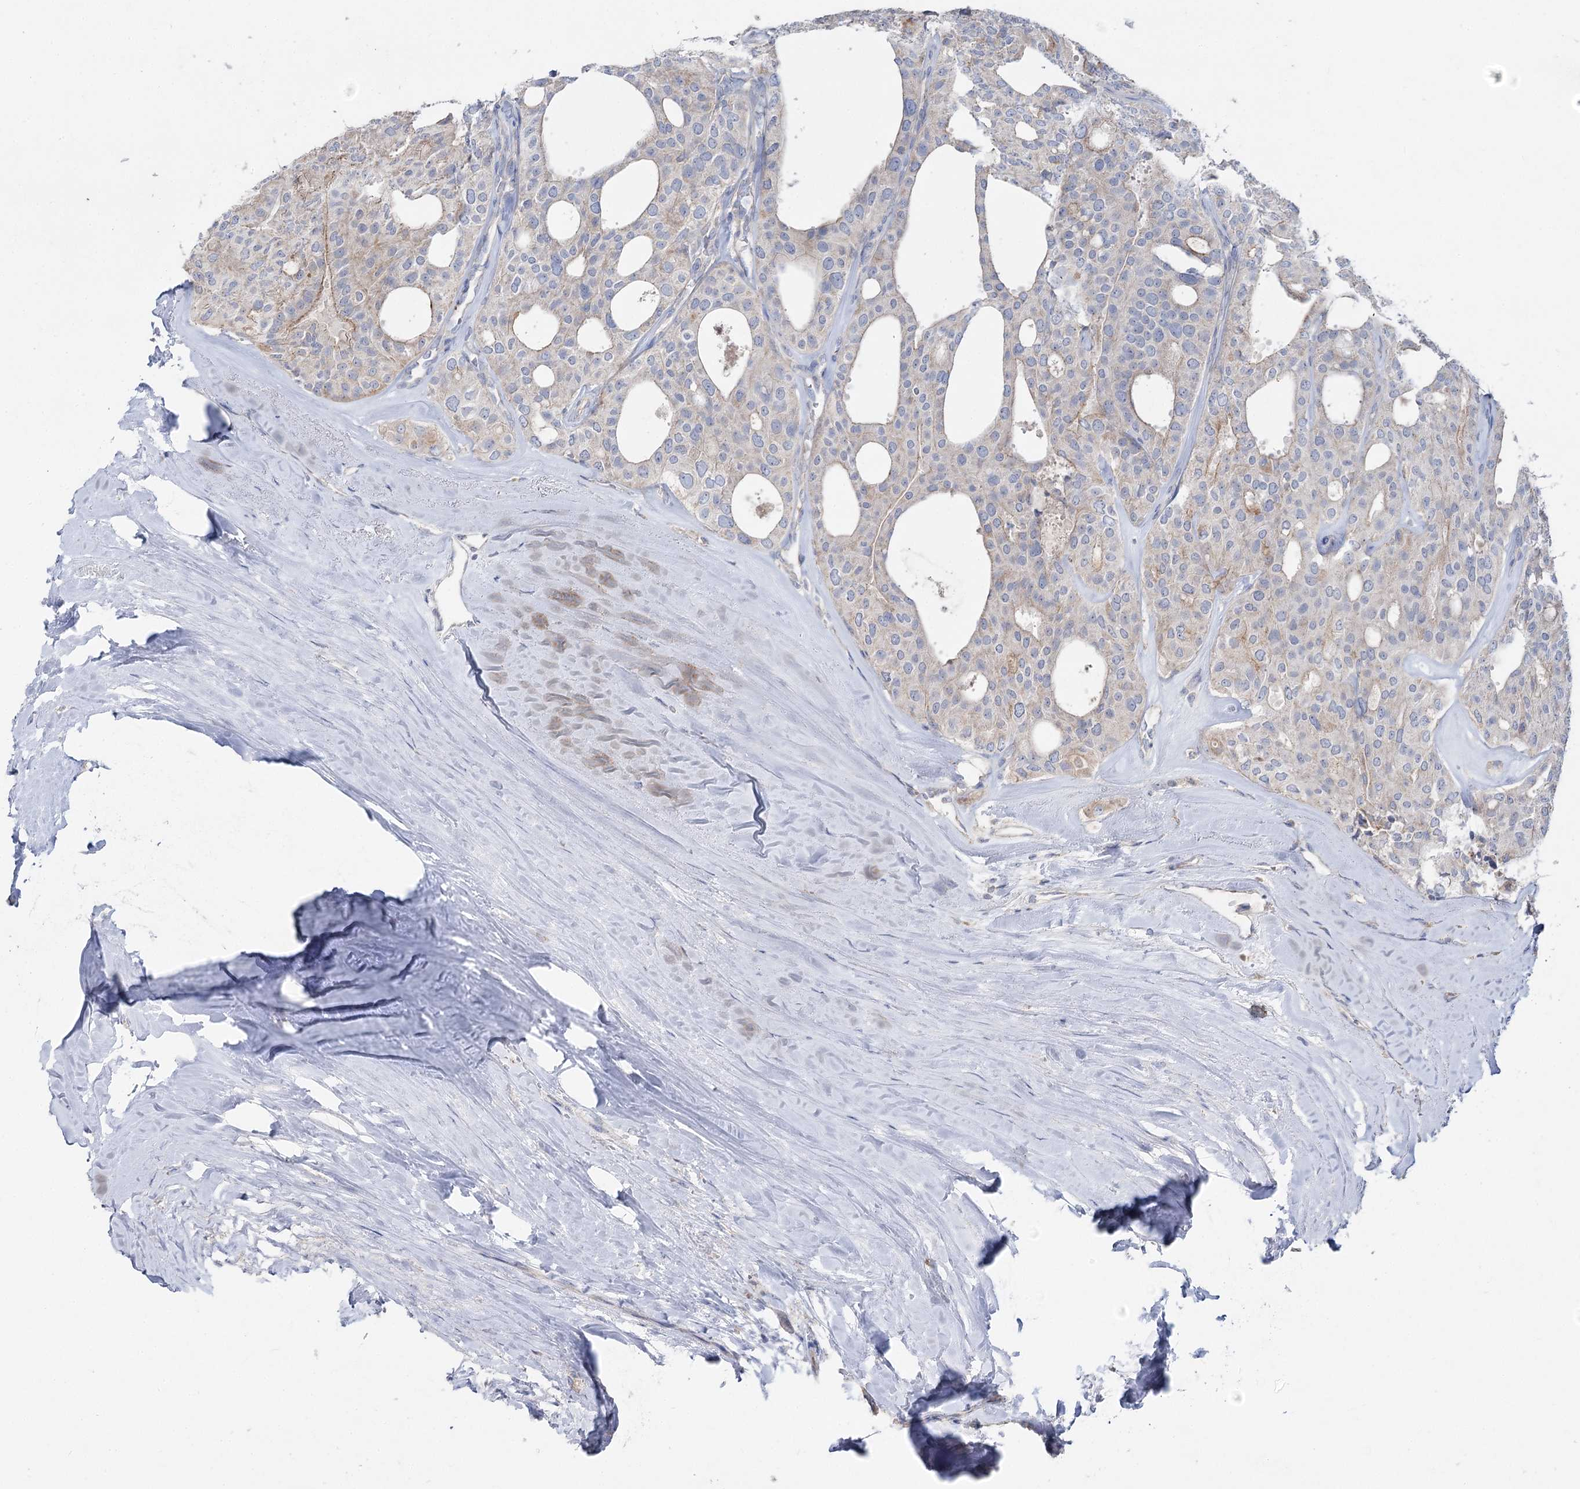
{"staining": {"intensity": "weak", "quantity": "<25%", "location": "cytoplasmic/membranous"}, "tissue": "thyroid cancer", "cell_type": "Tumor cells", "image_type": "cancer", "snomed": [{"axis": "morphology", "description": "Follicular adenoma carcinoma, NOS"}, {"axis": "topography", "description": "Thyroid gland"}], "caption": "Tumor cells show no significant protein staining in follicular adenoma carcinoma (thyroid).", "gene": "TMEM187", "patient": {"sex": "male", "age": 75}}